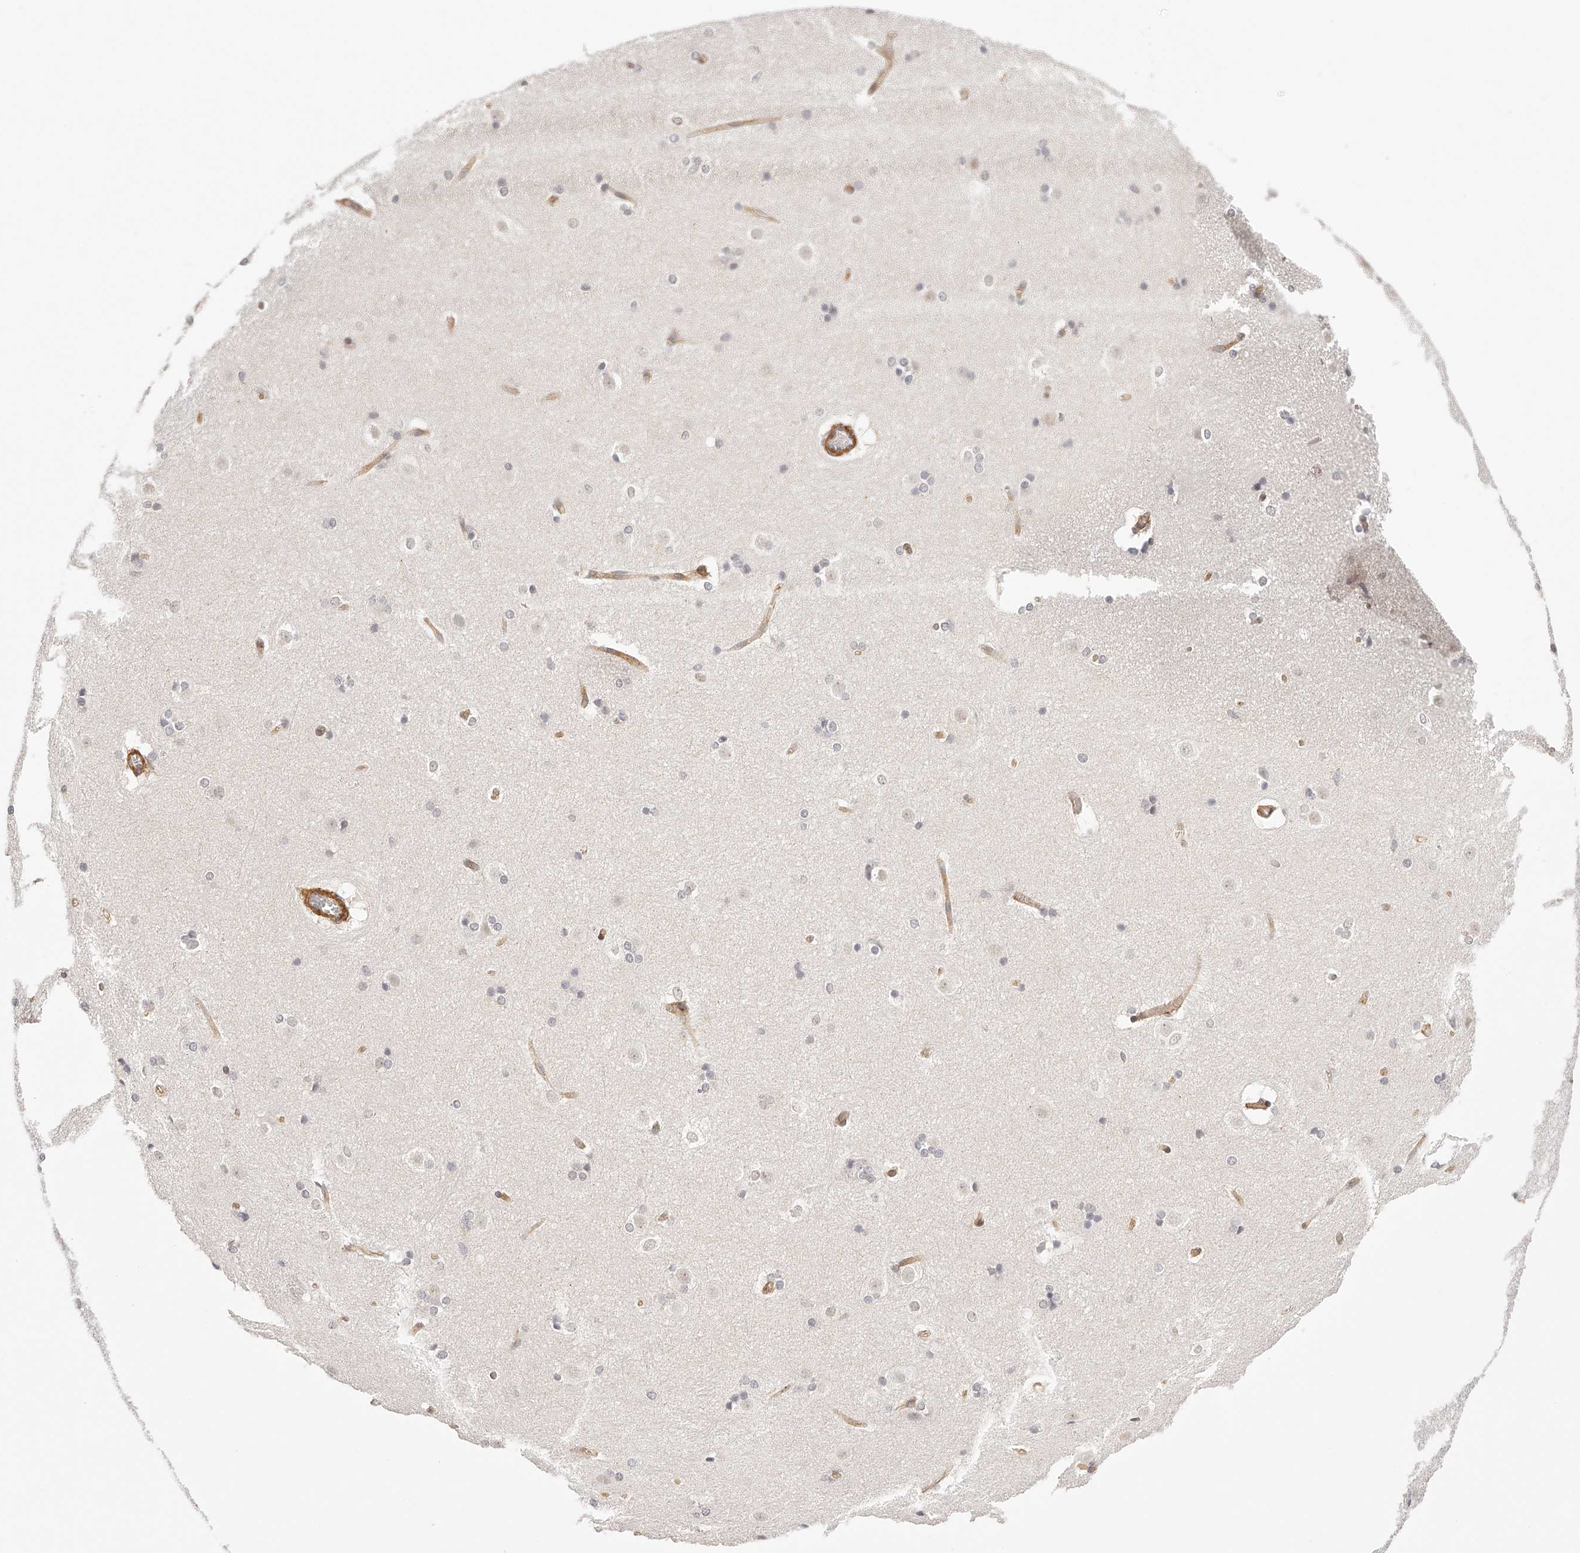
{"staining": {"intensity": "negative", "quantity": "none", "location": "none"}, "tissue": "caudate", "cell_type": "Glial cells", "image_type": "normal", "snomed": [{"axis": "morphology", "description": "Normal tissue, NOS"}, {"axis": "topography", "description": "Lateral ventricle wall"}], "caption": "High power microscopy image of an IHC photomicrograph of benign caudate, revealing no significant expression in glial cells.", "gene": "SYNC", "patient": {"sex": "female", "age": 19}}